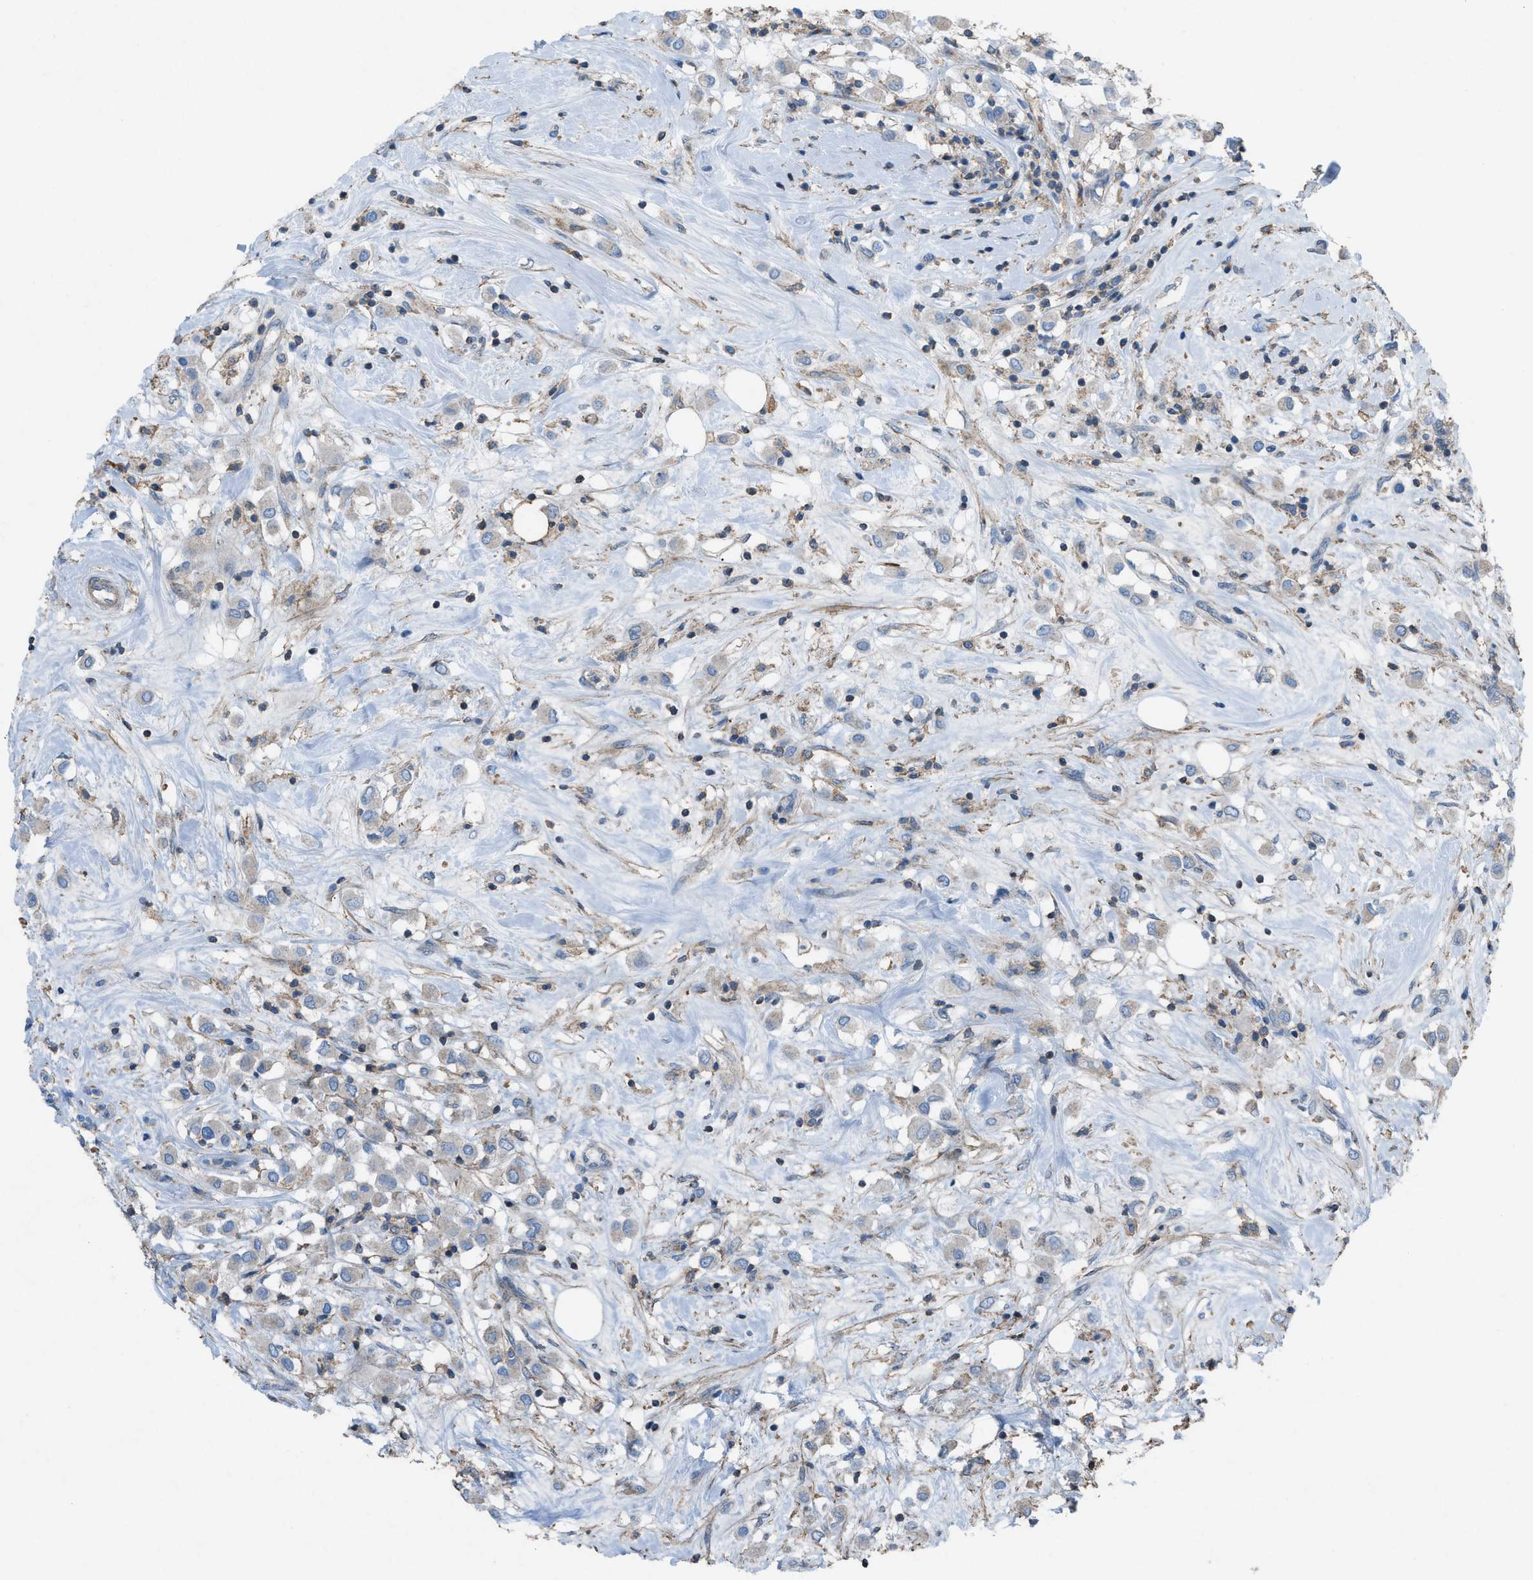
{"staining": {"intensity": "weak", "quantity": "25%-75%", "location": "cytoplasmic/membranous"}, "tissue": "breast cancer", "cell_type": "Tumor cells", "image_type": "cancer", "snomed": [{"axis": "morphology", "description": "Duct carcinoma"}, {"axis": "topography", "description": "Breast"}], "caption": "Tumor cells display weak cytoplasmic/membranous expression in about 25%-75% of cells in breast invasive ductal carcinoma.", "gene": "NCK2", "patient": {"sex": "female", "age": 61}}